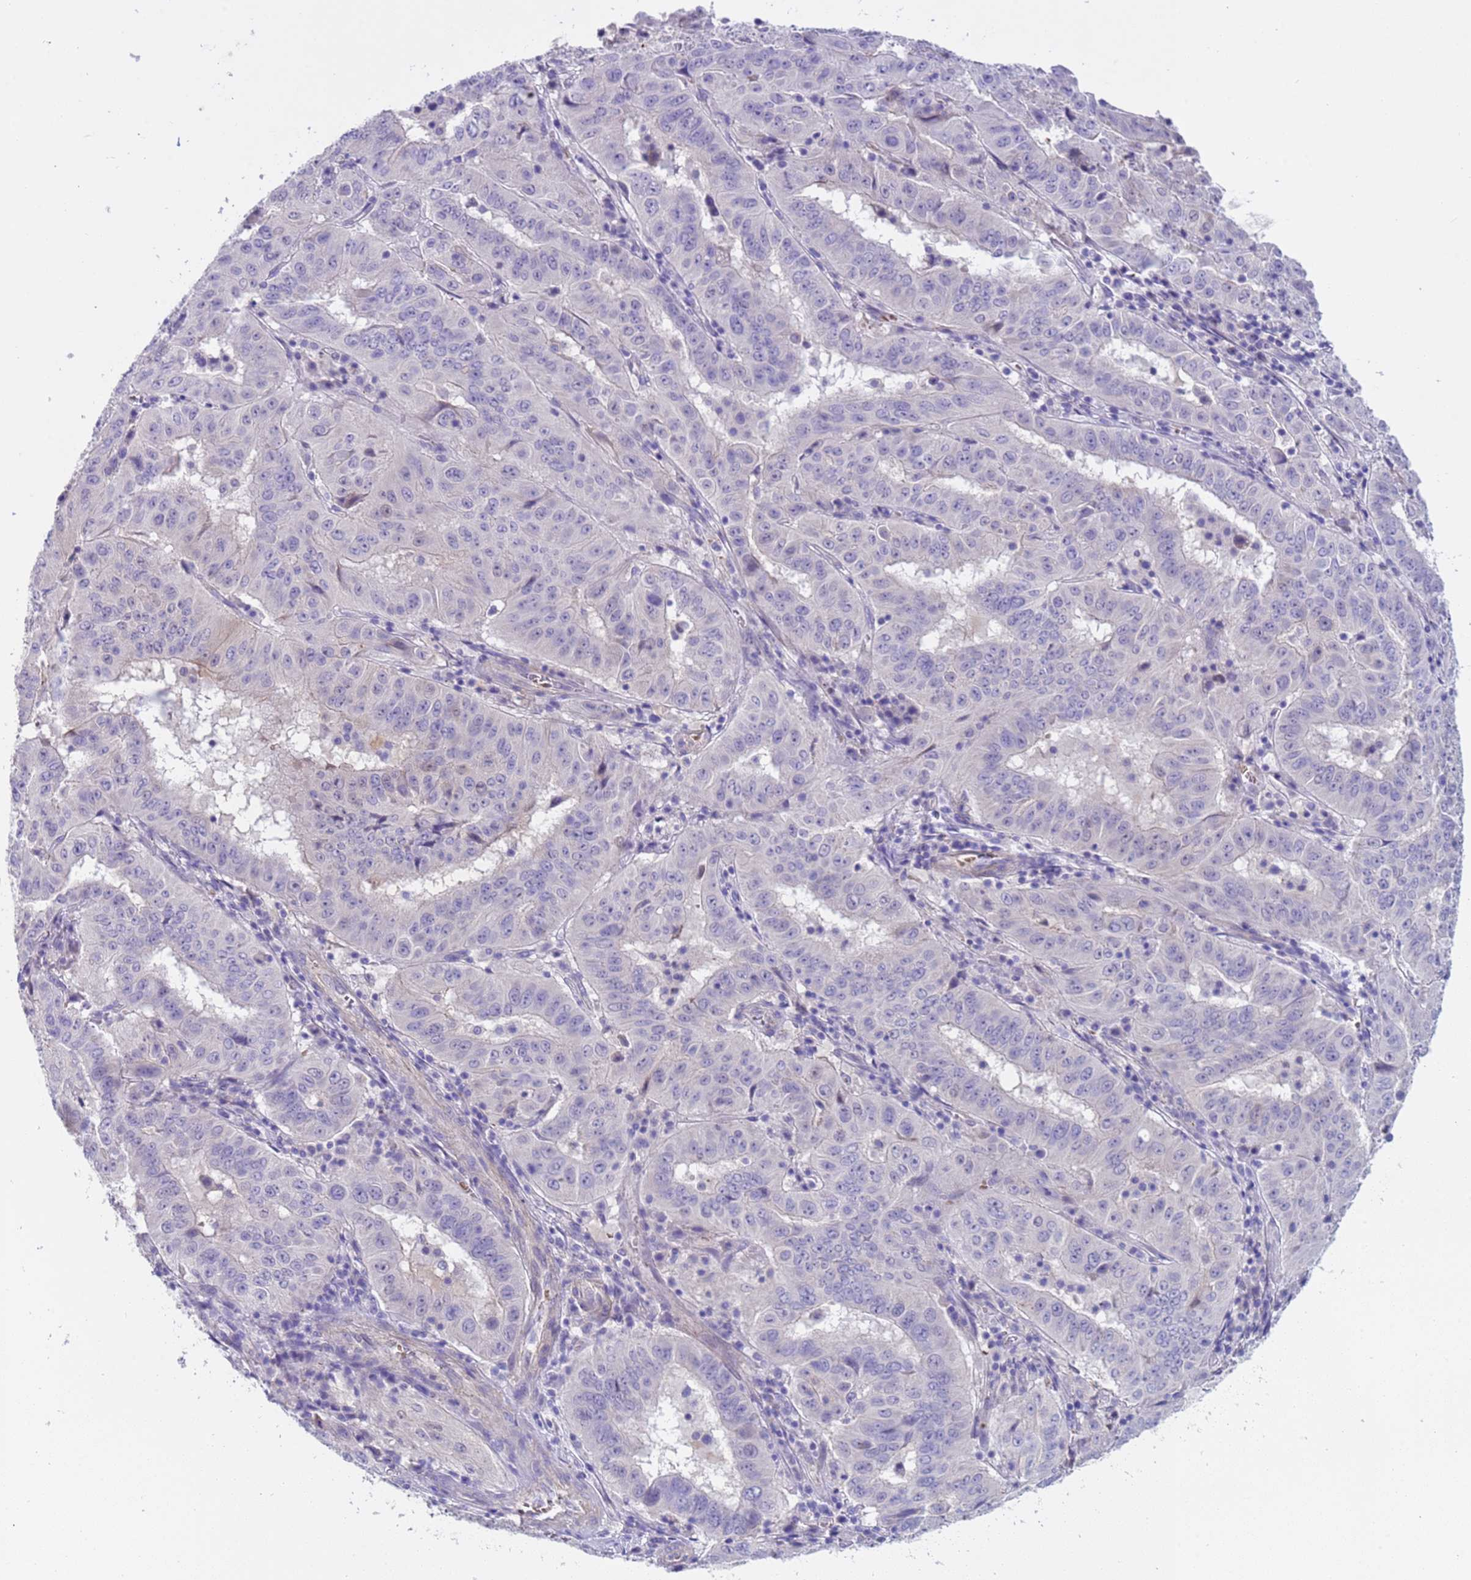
{"staining": {"intensity": "negative", "quantity": "none", "location": "none"}, "tissue": "pancreatic cancer", "cell_type": "Tumor cells", "image_type": "cancer", "snomed": [{"axis": "morphology", "description": "Adenocarcinoma, NOS"}, {"axis": "topography", "description": "Pancreas"}], "caption": "IHC of human adenocarcinoma (pancreatic) shows no expression in tumor cells.", "gene": "KBTBD3", "patient": {"sex": "male", "age": 63}}